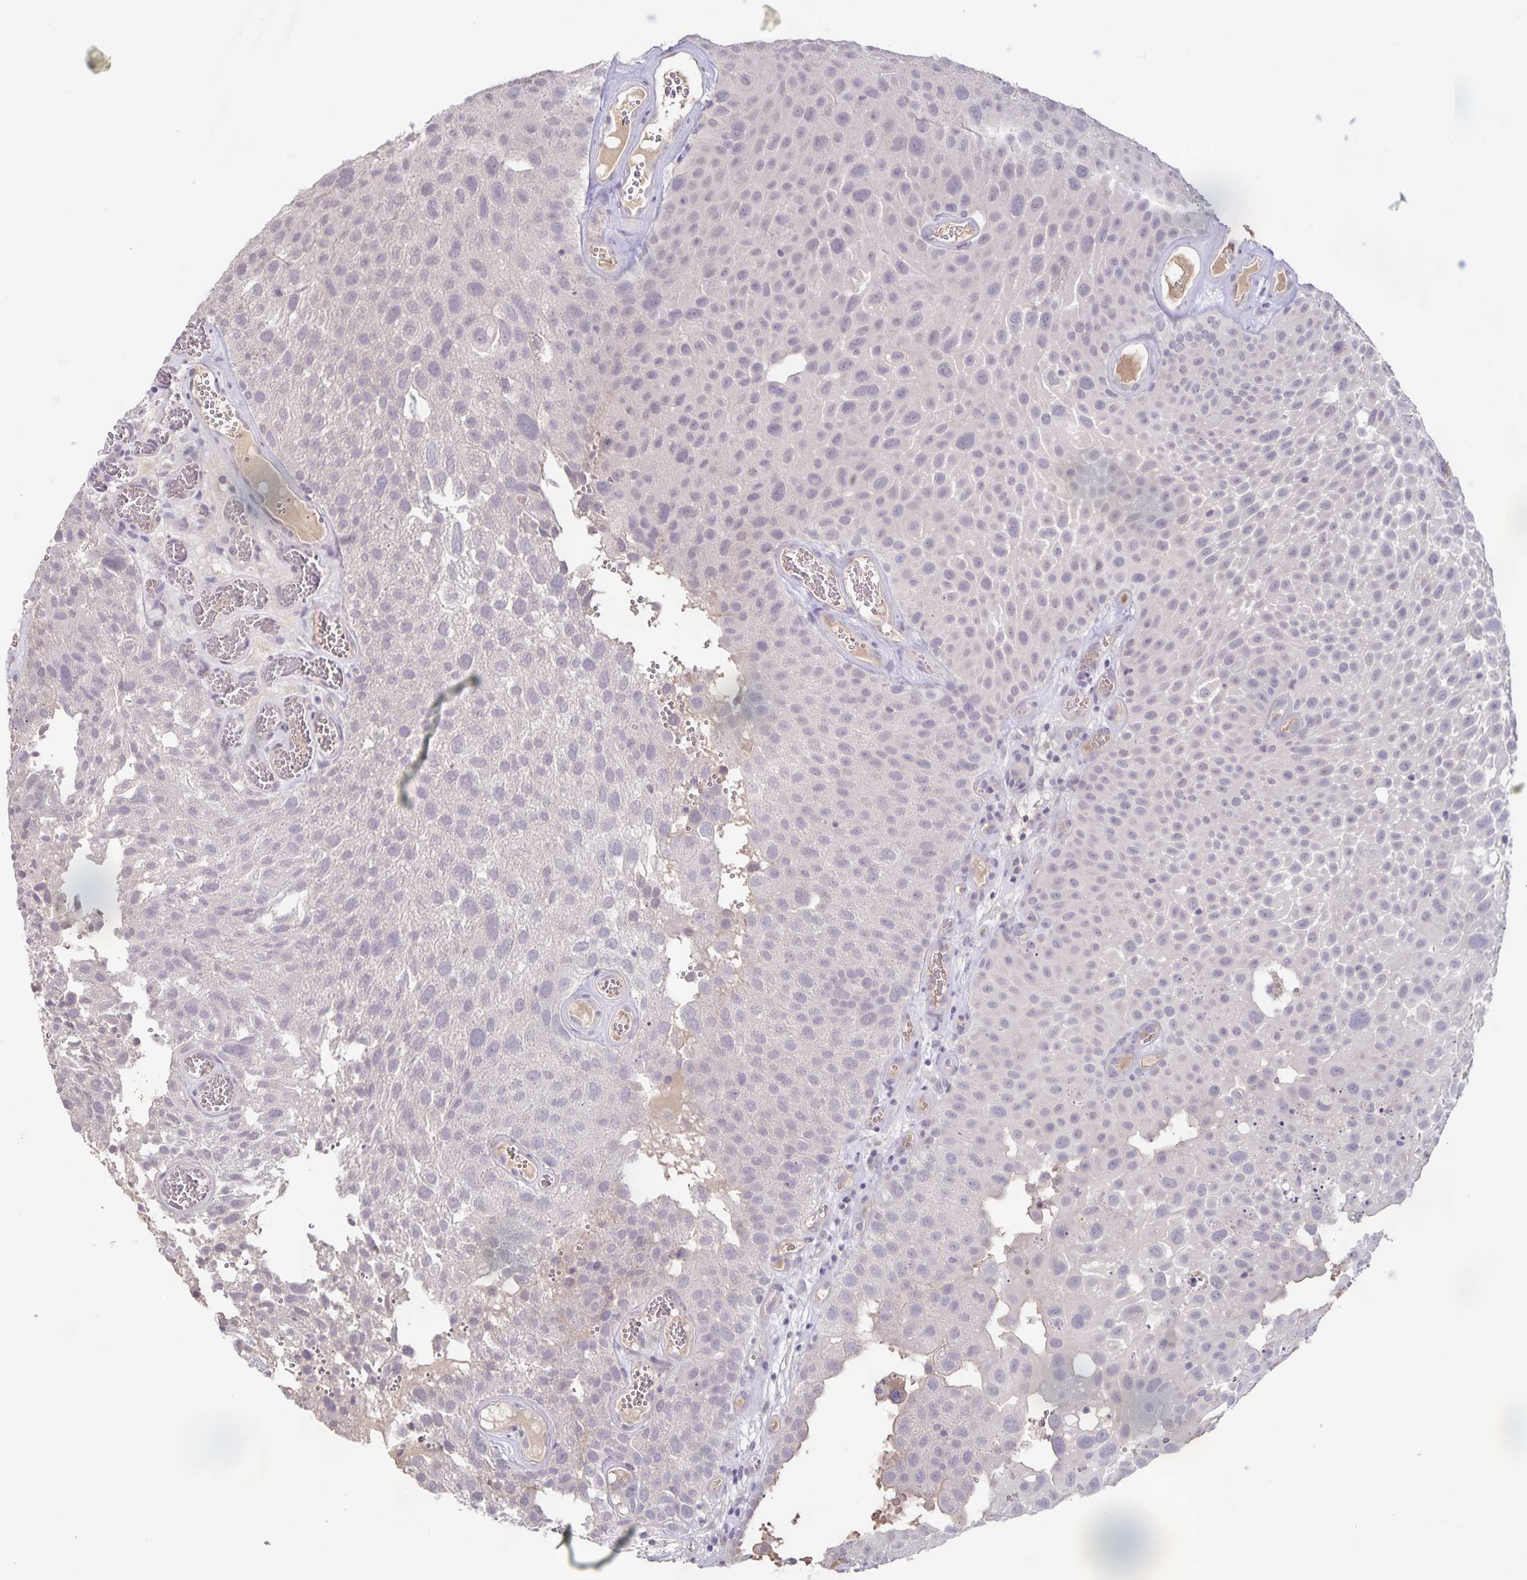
{"staining": {"intensity": "negative", "quantity": "none", "location": "none"}, "tissue": "urothelial cancer", "cell_type": "Tumor cells", "image_type": "cancer", "snomed": [{"axis": "morphology", "description": "Urothelial carcinoma, Low grade"}, {"axis": "topography", "description": "Urinary bladder"}], "caption": "A high-resolution photomicrograph shows immunohistochemistry staining of urothelial cancer, which displays no significant staining in tumor cells.", "gene": "INSL5", "patient": {"sex": "male", "age": 72}}